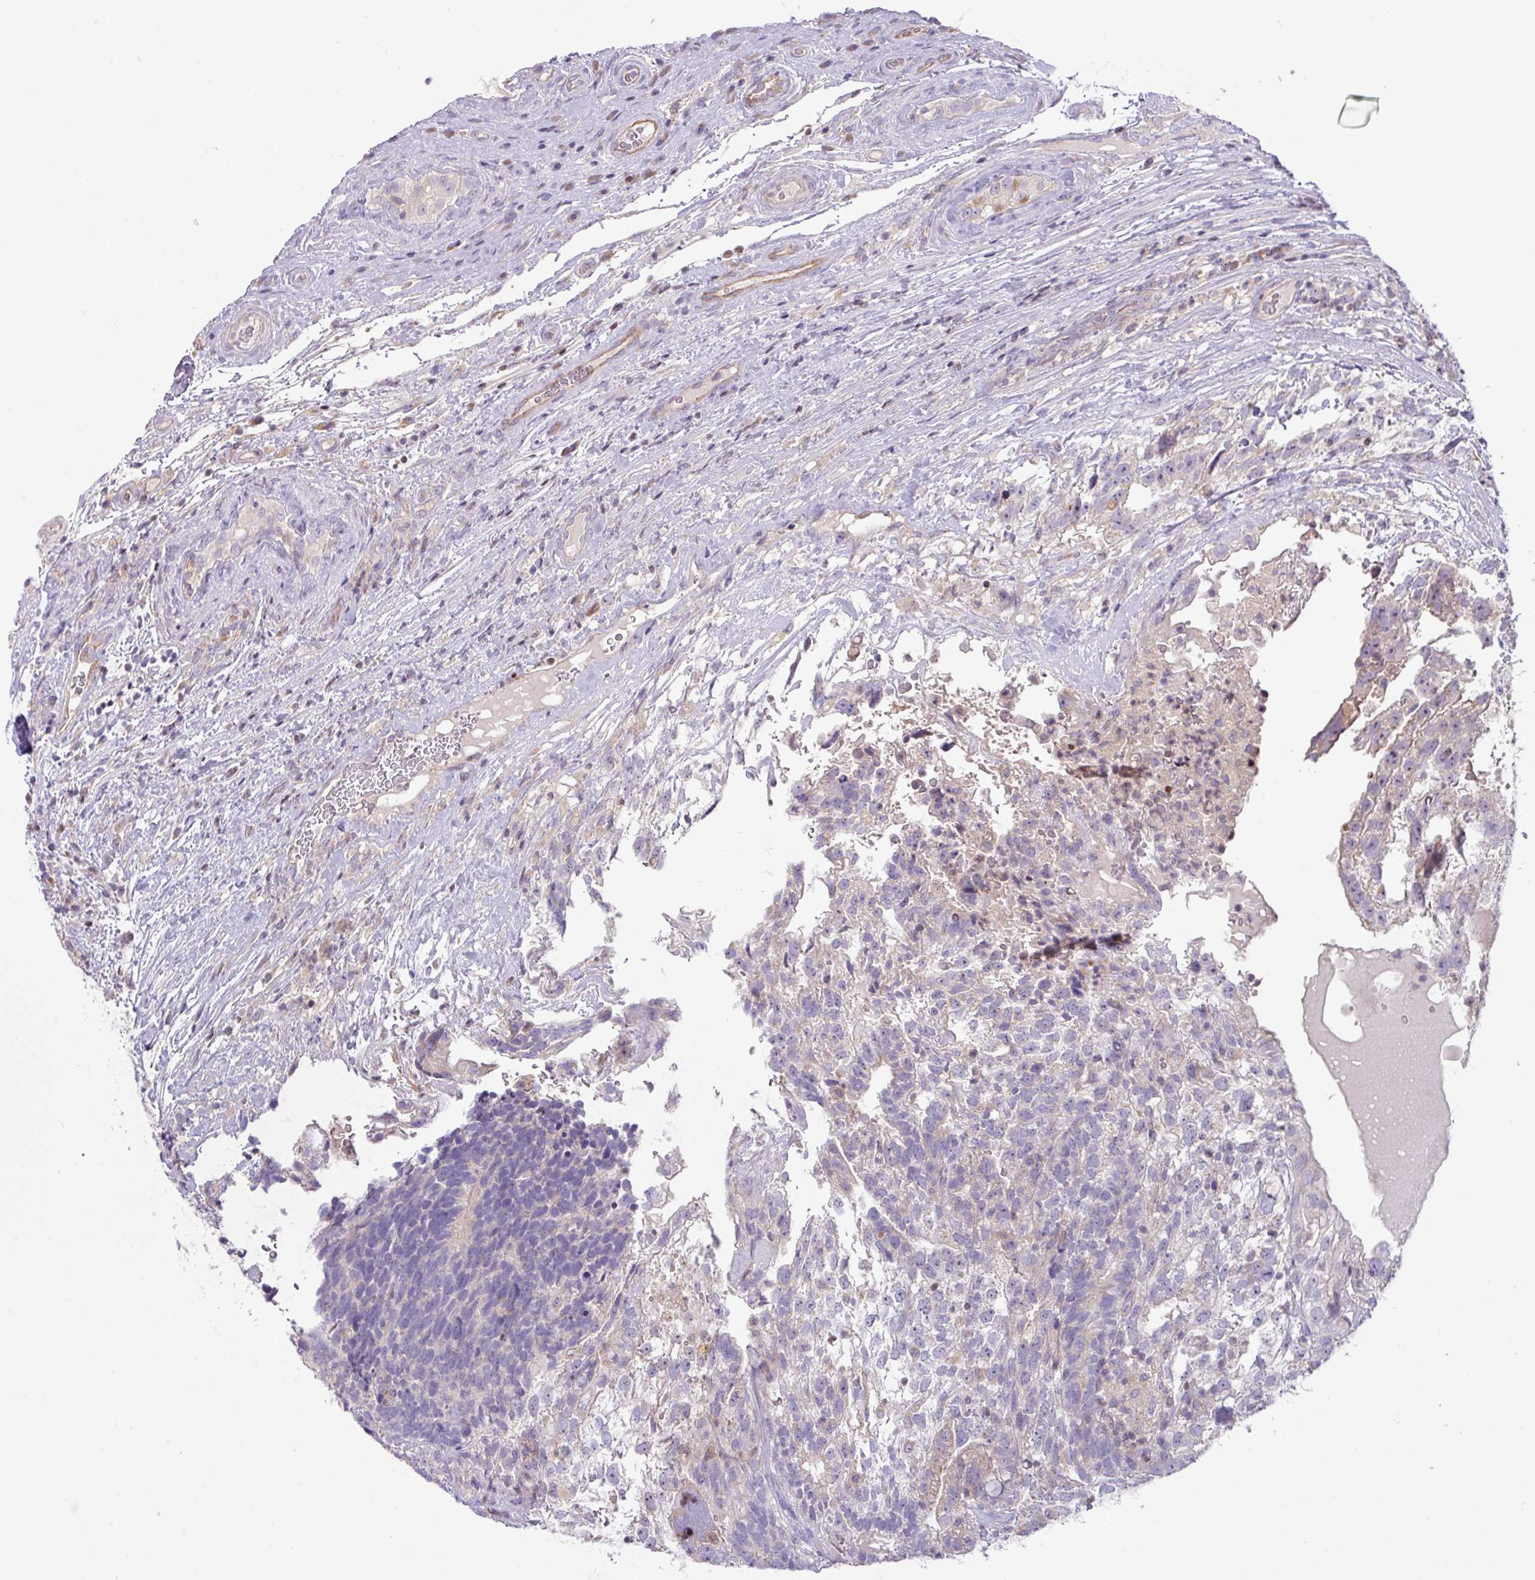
{"staining": {"intensity": "negative", "quantity": "none", "location": "none"}, "tissue": "testis cancer", "cell_type": "Tumor cells", "image_type": "cancer", "snomed": [{"axis": "morphology", "description": "Seminoma, NOS"}, {"axis": "morphology", "description": "Carcinoma, Embryonal, NOS"}, {"axis": "topography", "description": "Testis"}], "caption": "This is an IHC image of human seminoma (testis). There is no staining in tumor cells.", "gene": "ZNF394", "patient": {"sex": "male", "age": 41}}